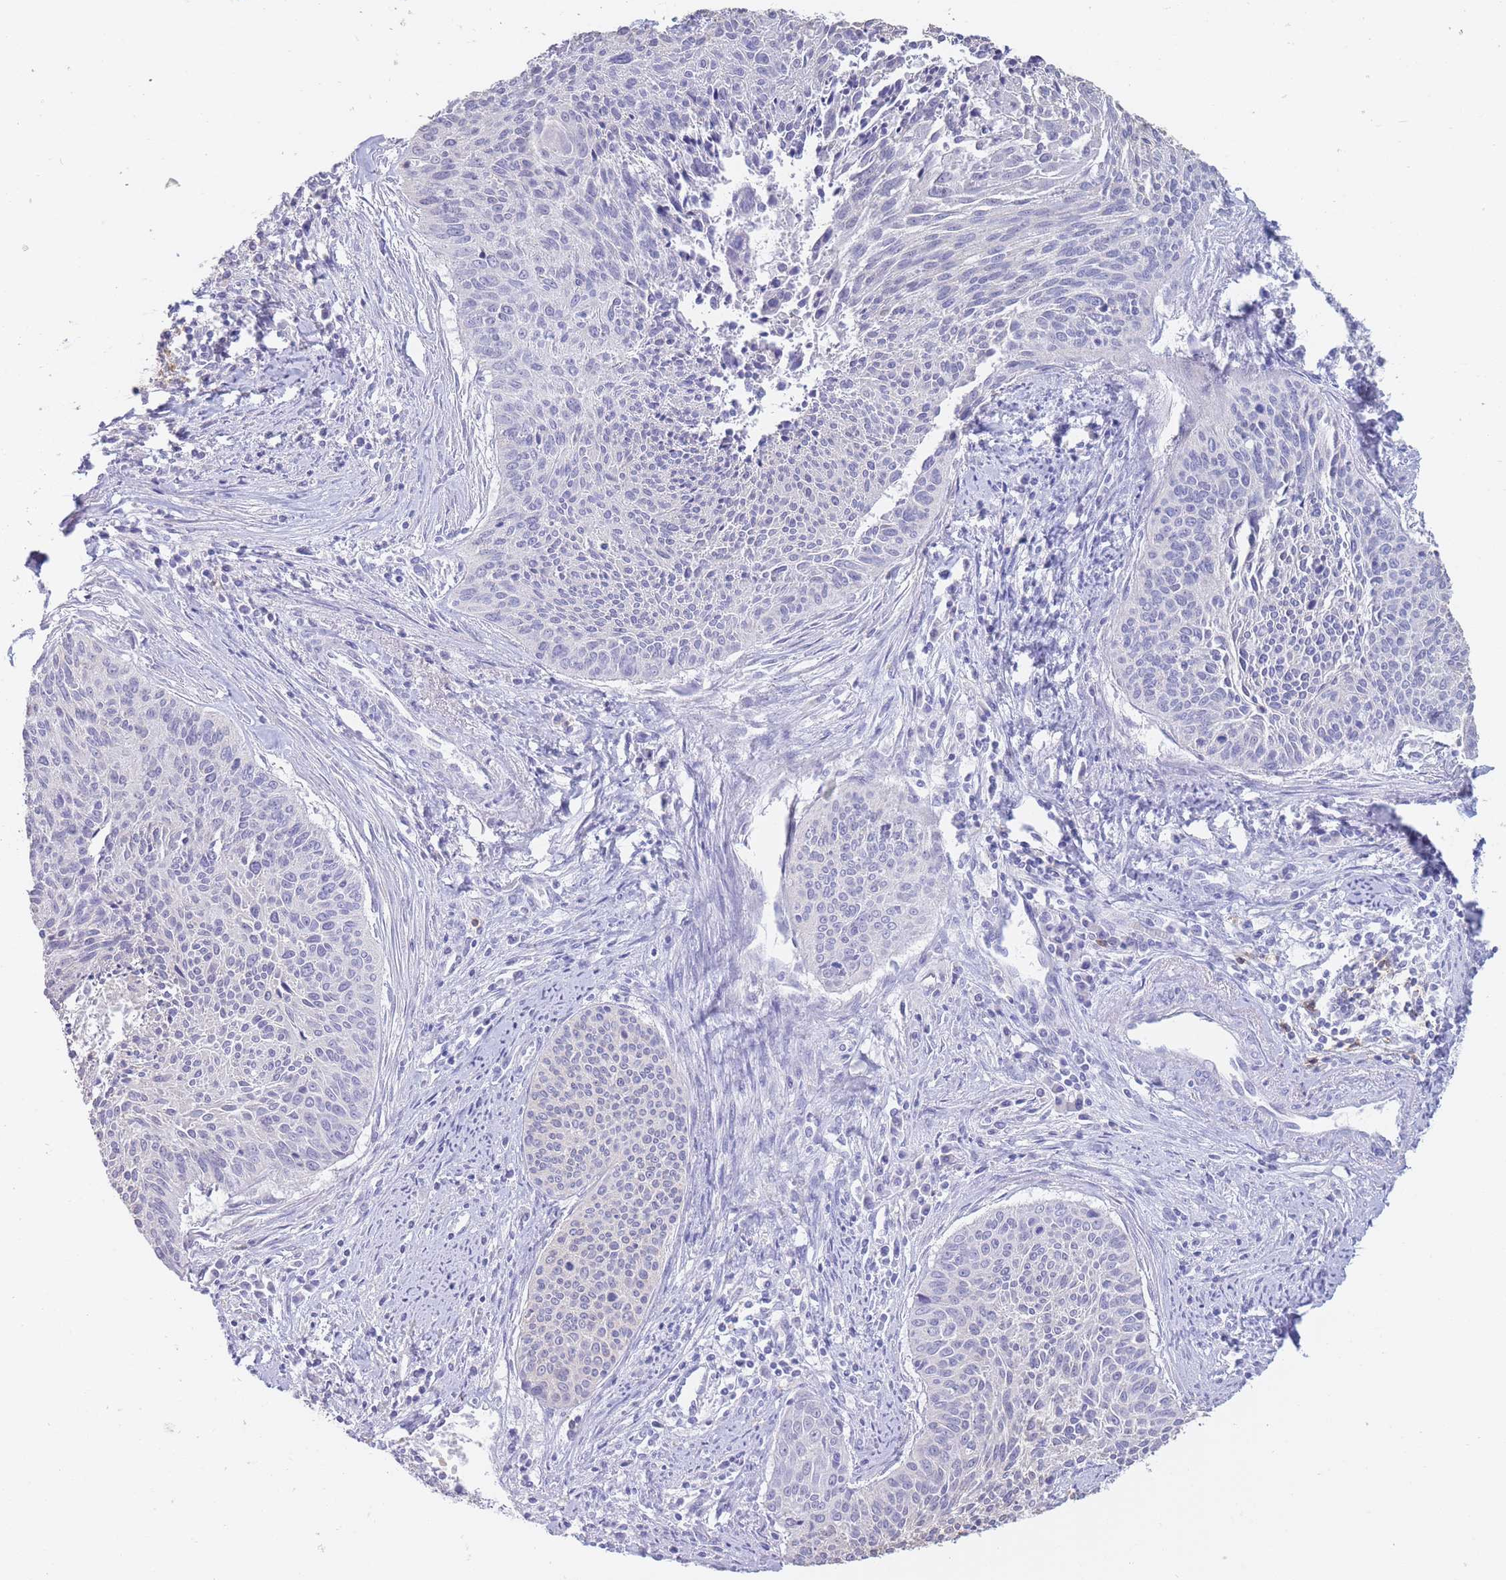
{"staining": {"intensity": "negative", "quantity": "none", "location": "none"}, "tissue": "cervical cancer", "cell_type": "Tumor cells", "image_type": "cancer", "snomed": [{"axis": "morphology", "description": "Squamous cell carcinoma, NOS"}, {"axis": "topography", "description": "Cervix"}], "caption": "The histopathology image exhibits no staining of tumor cells in cervical squamous cell carcinoma.", "gene": "CD37", "patient": {"sex": "female", "age": 55}}